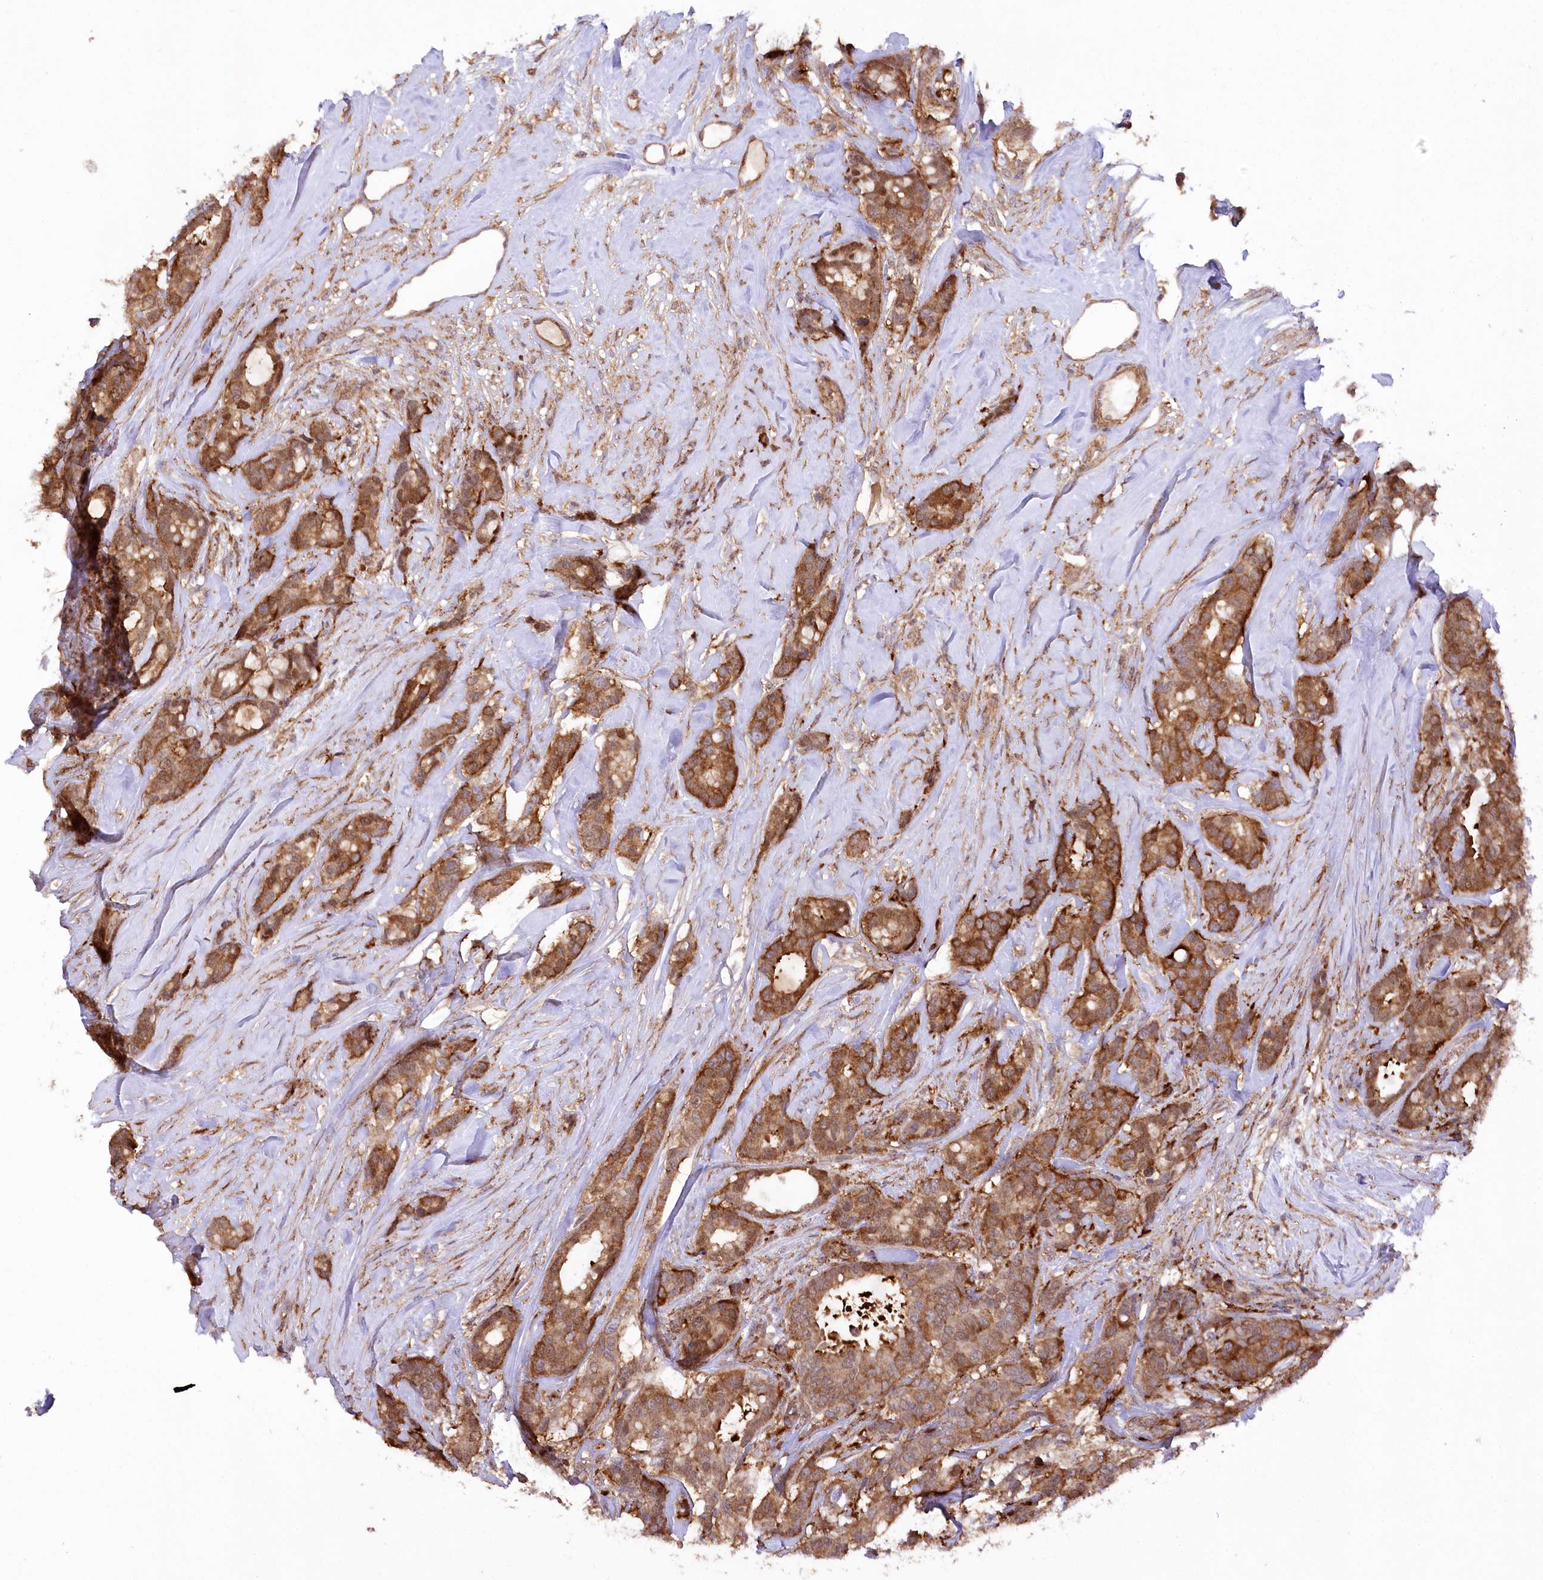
{"staining": {"intensity": "strong", "quantity": ">75%", "location": "cytoplasmic/membranous"}, "tissue": "breast cancer", "cell_type": "Tumor cells", "image_type": "cancer", "snomed": [{"axis": "morphology", "description": "Duct carcinoma"}, {"axis": "topography", "description": "Breast"}], "caption": "Immunohistochemical staining of breast cancer reveals high levels of strong cytoplasmic/membranous staining in approximately >75% of tumor cells. (brown staining indicates protein expression, while blue staining denotes nuclei).", "gene": "CCDC91", "patient": {"sex": "female", "age": 87}}